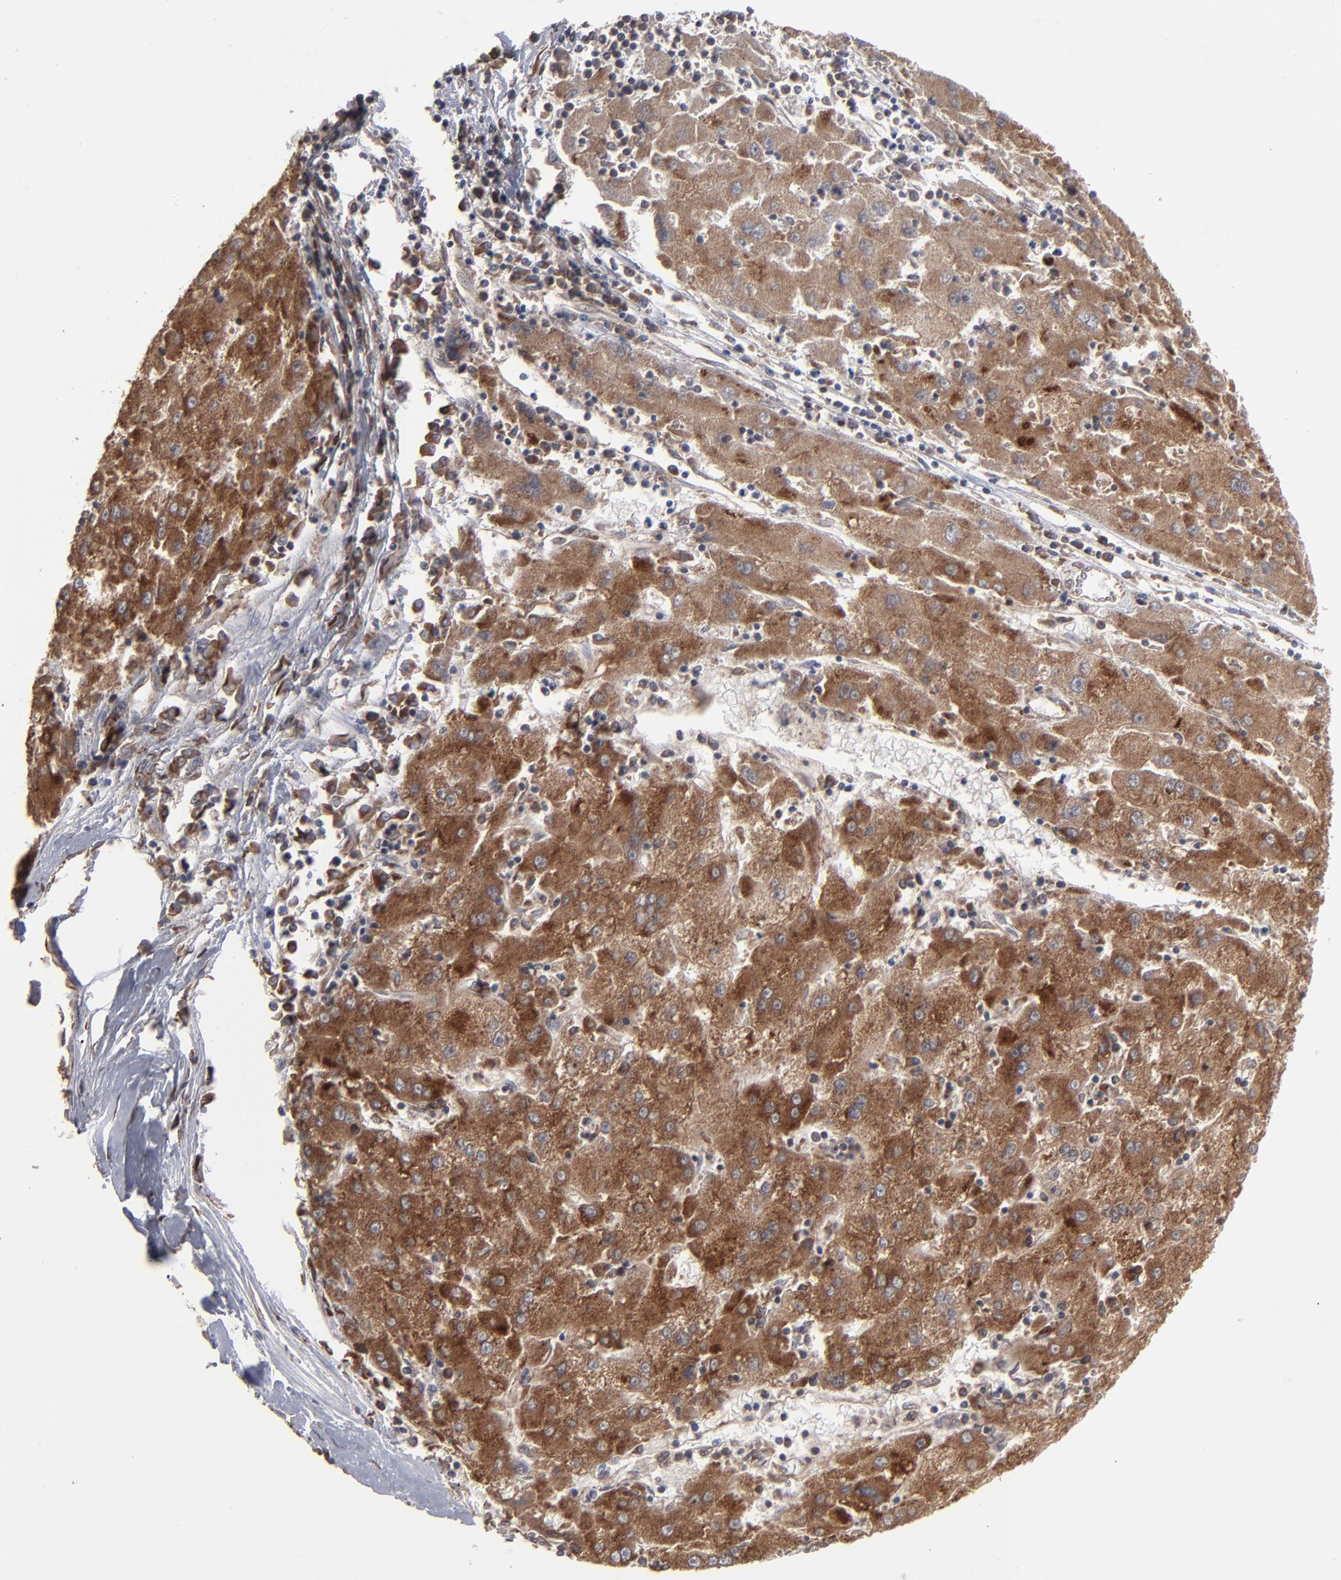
{"staining": {"intensity": "moderate", "quantity": ">75%", "location": "cytoplasmic/membranous"}, "tissue": "liver cancer", "cell_type": "Tumor cells", "image_type": "cancer", "snomed": [{"axis": "morphology", "description": "Carcinoma, Hepatocellular, NOS"}, {"axis": "topography", "description": "Liver"}], "caption": "High-power microscopy captured an immunohistochemistry (IHC) photomicrograph of liver cancer (hepatocellular carcinoma), revealing moderate cytoplasmic/membranous expression in approximately >75% of tumor cells.", "gene": "CNIH1", "patient": {"sex": "male", "age": 72}}